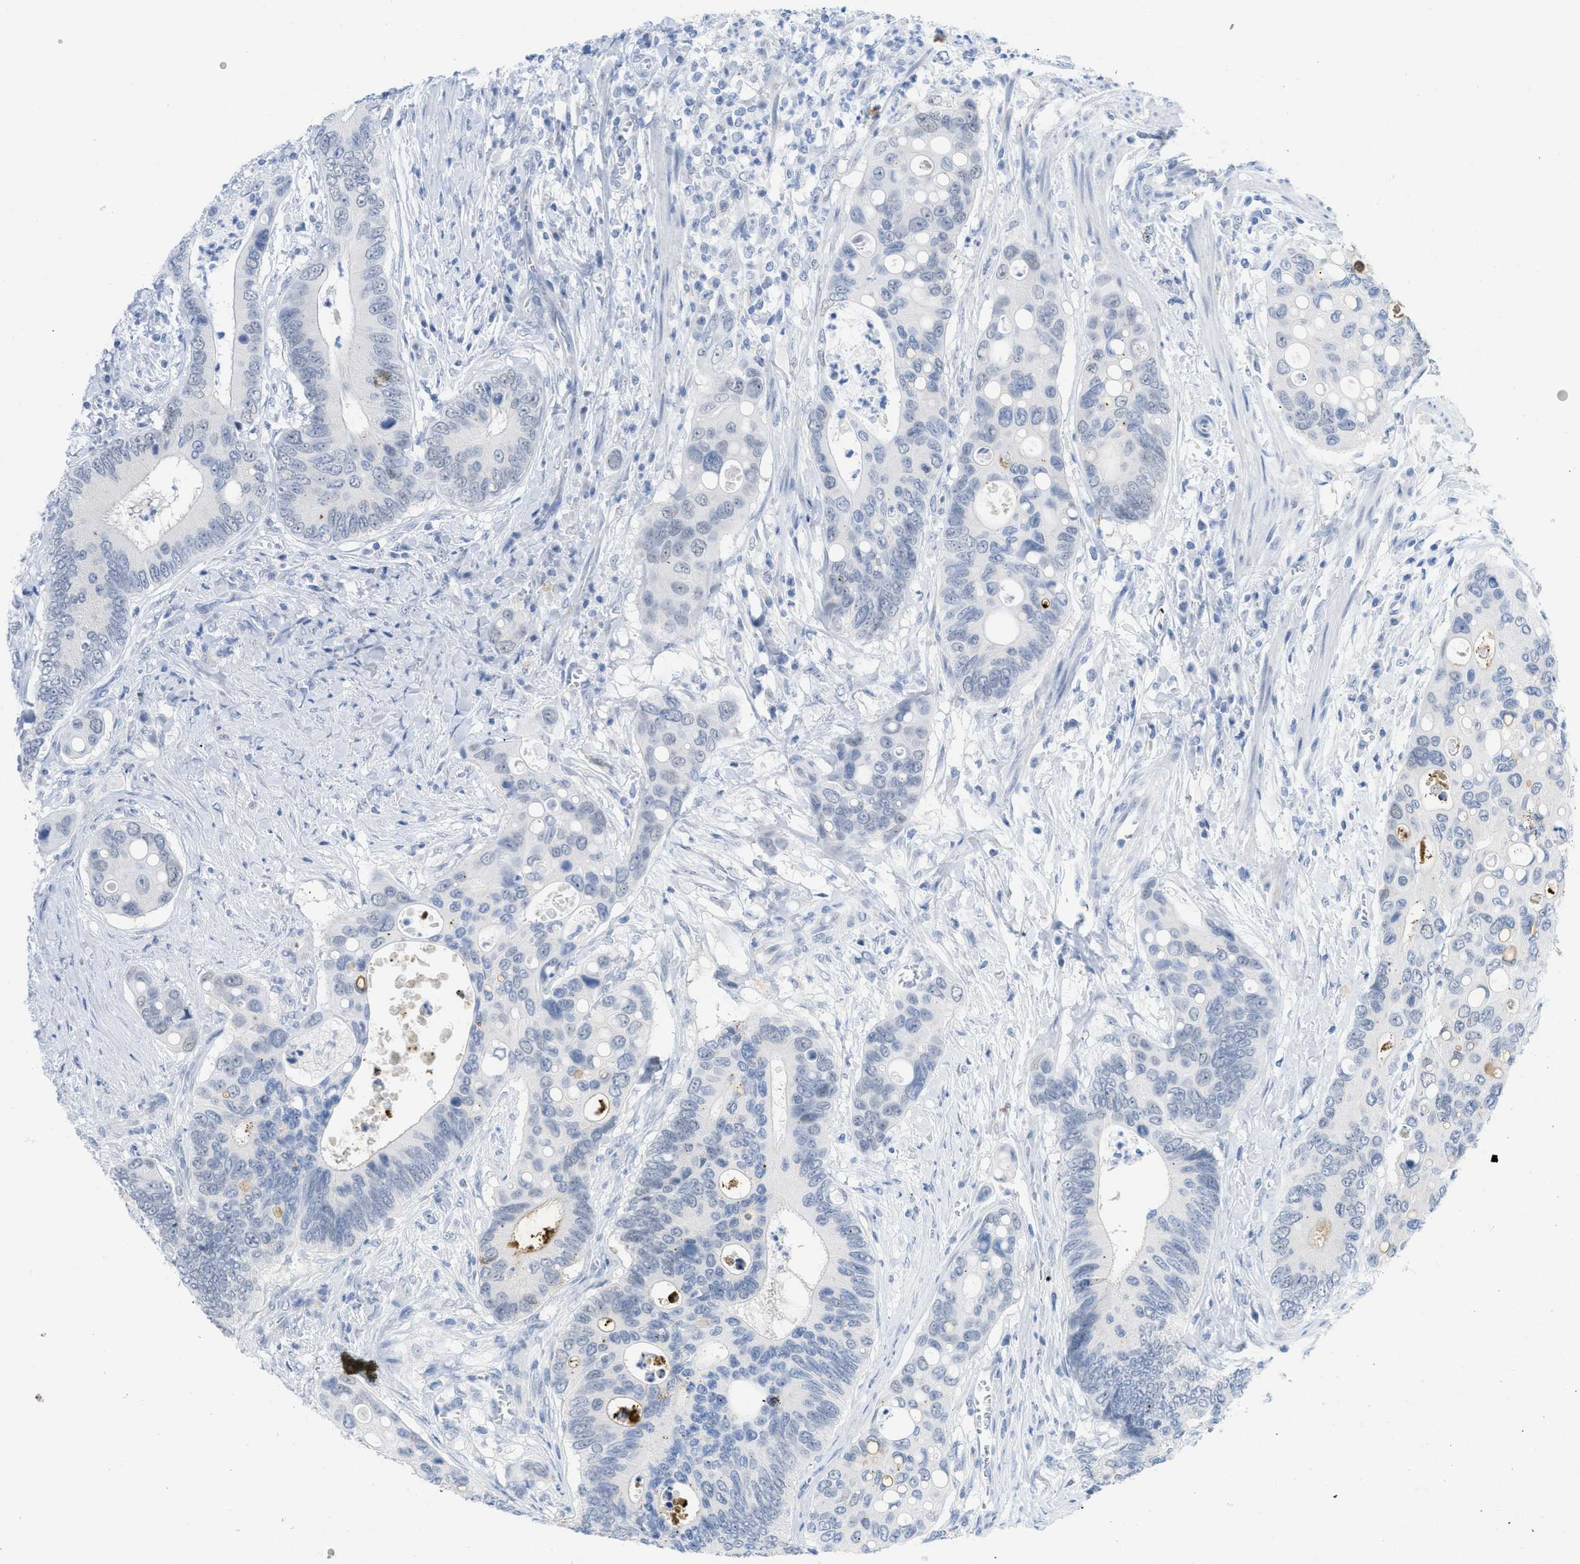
{"staining": {"intensity": "negative", "quantity": "none", "location": "none"}, "tissue": "colorectal cancer", "cell_type": "Tumor cells", "image_type": "cancer", "snomed": [{"axis": "morphology", "description": "Inflammation, NOS"}, {"axis": "morphology", "description": "Adenocarcinoma, NOS"}, {"axis": "topography", "description": "Colon"}], "caption": "Tumor cells show no significant positivity in colorectal cancer (adenocarcinoma).", "gene": "WDR4", "patient": {"sex": "male", "age": 72}}